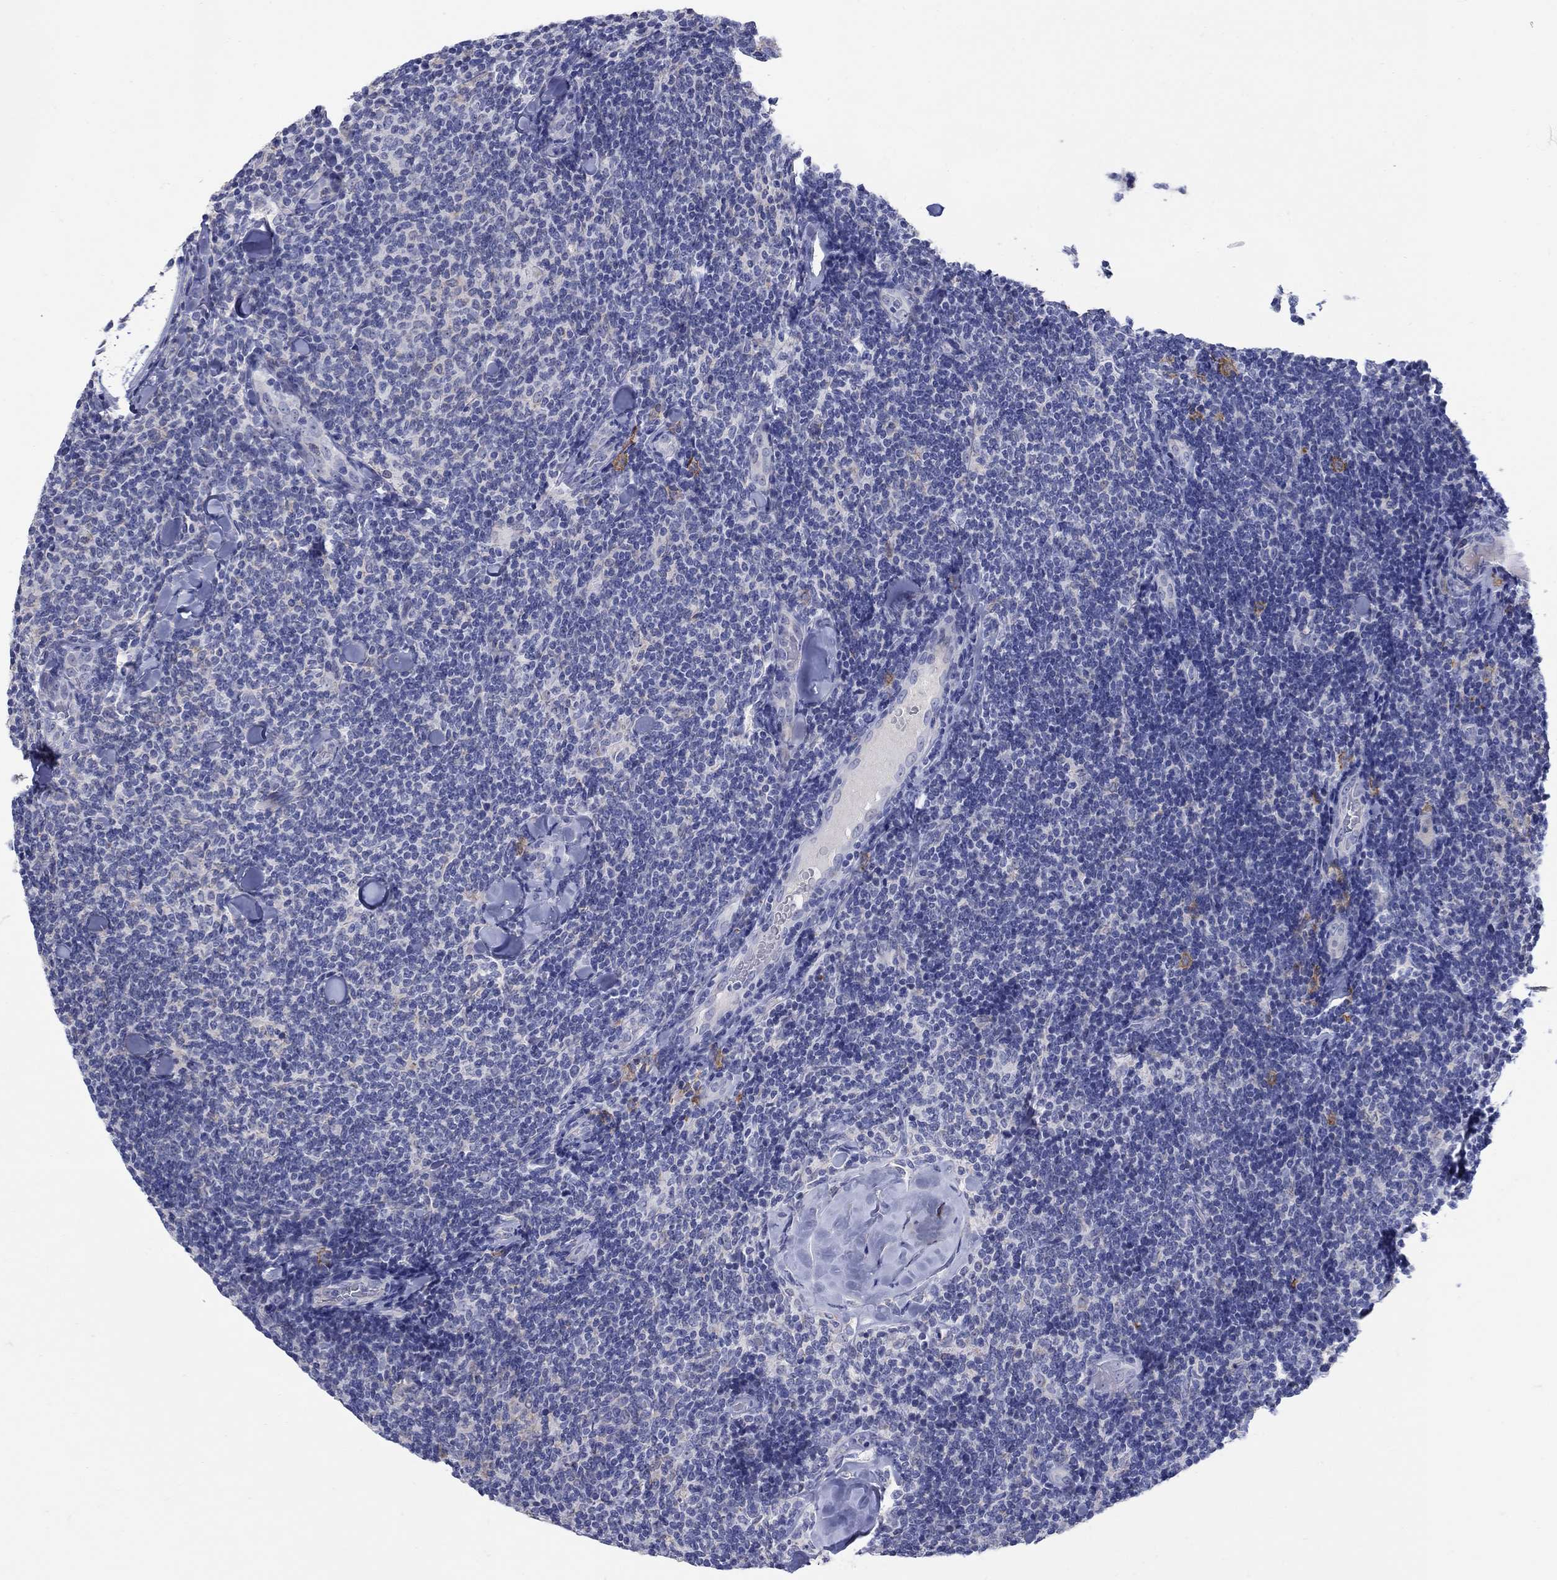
{"staining": {"intensity": "negative", "quantity": "none", "location": "none"}, "tissue": "lymphoma", "cell_type": "Tumor cells", "image_type": "cancer", "snomed": [{"axis": "morphology", "description": "Malignant lymphoma, non-Hodgkin's type, Low grade"}, {"axis": "topography", "description": "Lymph node"}], "caption": "The micrograph reveals no staining of tumor cells in malignant lymphoma, non-Hodgkin's type (low-grade).", "gene": "REEP2", "patient": {"sex": "female", "age": 56}}